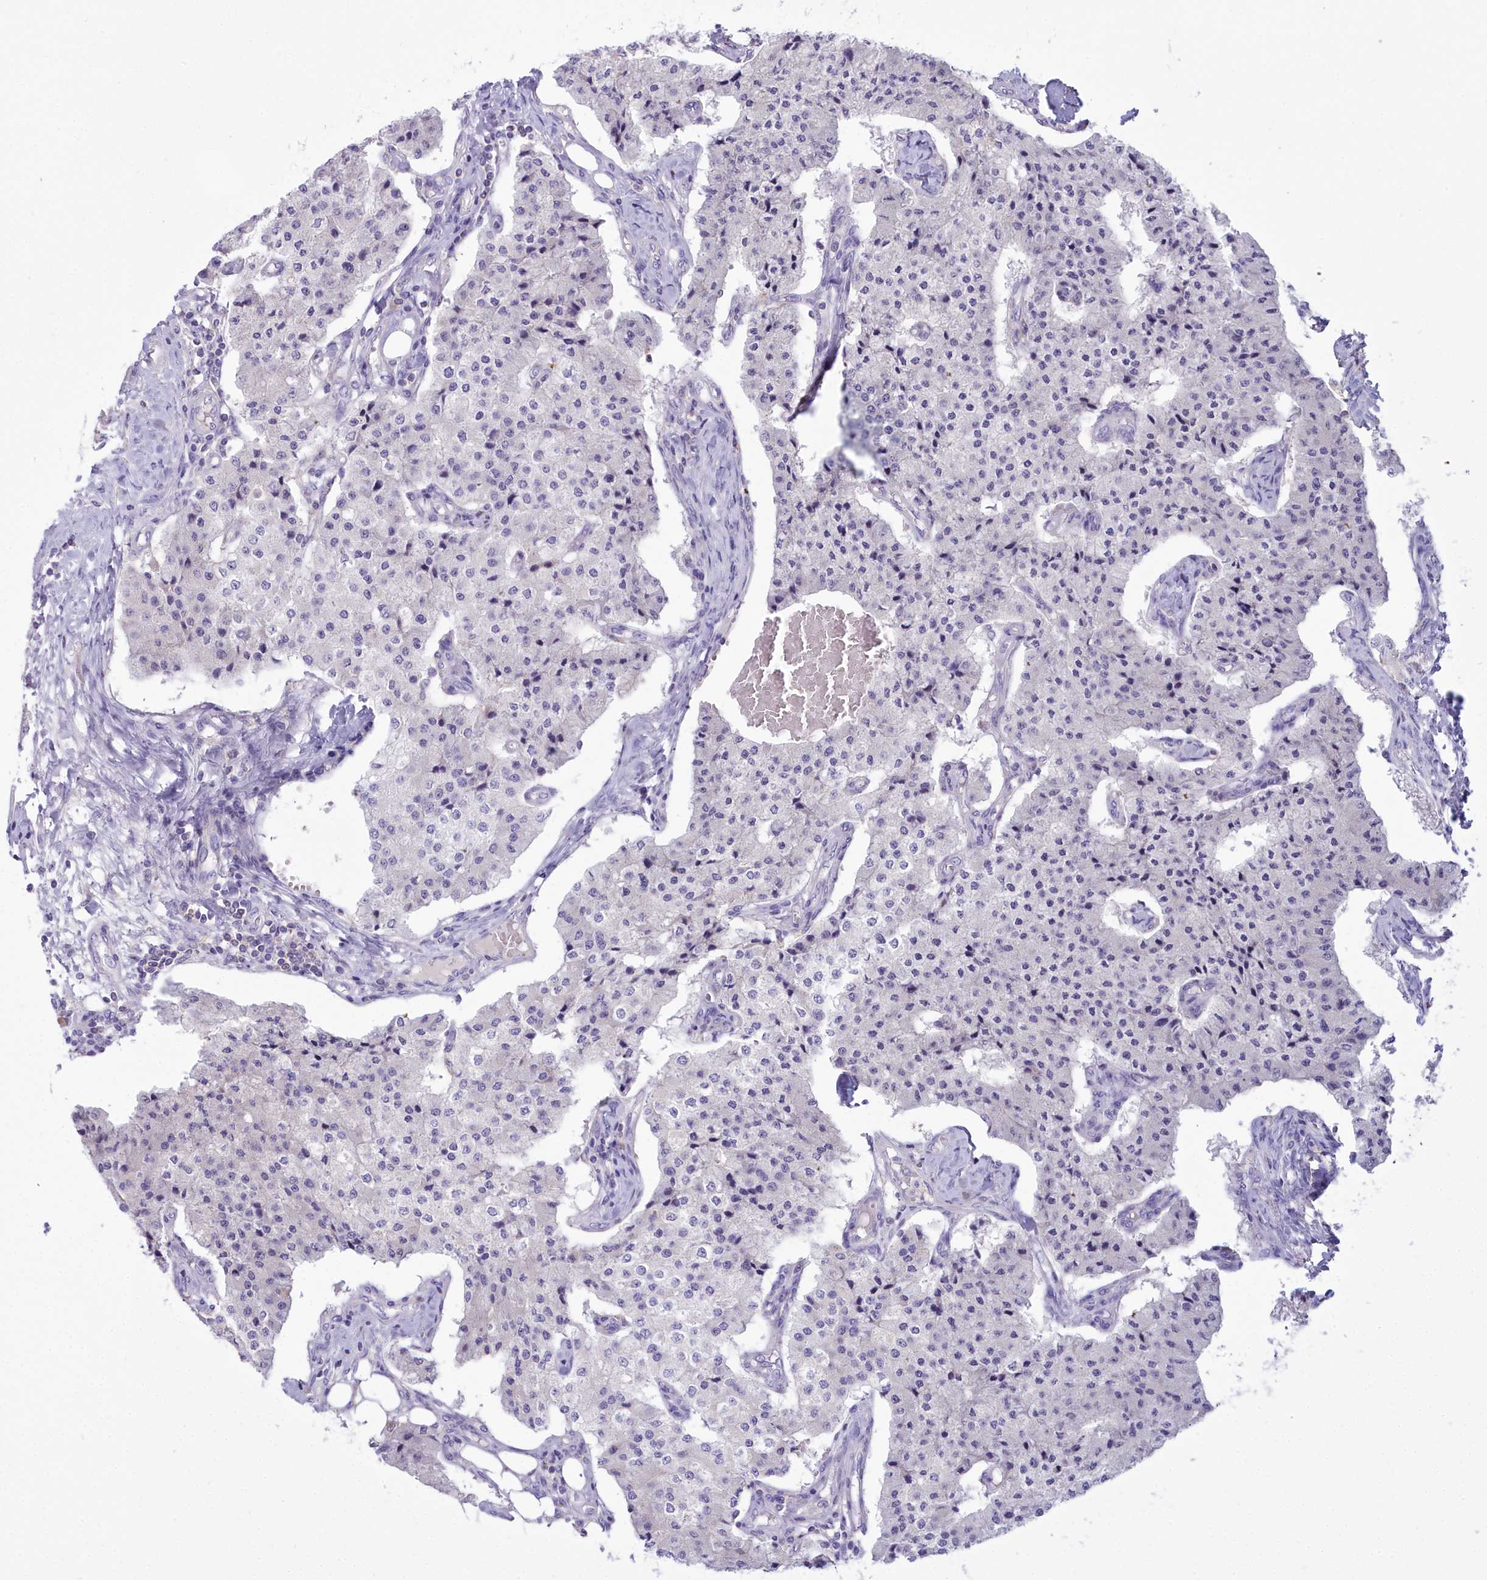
{"staining": {"intensity": "negative", "quantity": "none", "location": "none"}, "tissue": "carcinoid", "cell_type": "Tumor cells", "image_type": "cancer", "snomed": [{"axis": "morphology", "description": "Carcinoid, malignant, NOS"}, {"axis": "topography", "description": "Colon"}], "caption": "High magnification brightfield microscopy of carcinoid (malignant) stained with DAB (brown) and counterstained with hematoxylin (blue): tumor cells show no significant expression. (DAB IHC visualized using brightfield microscopy, high magnification).", "gene": "BLNK", "patient": {"sex": "female", "age": 52}}